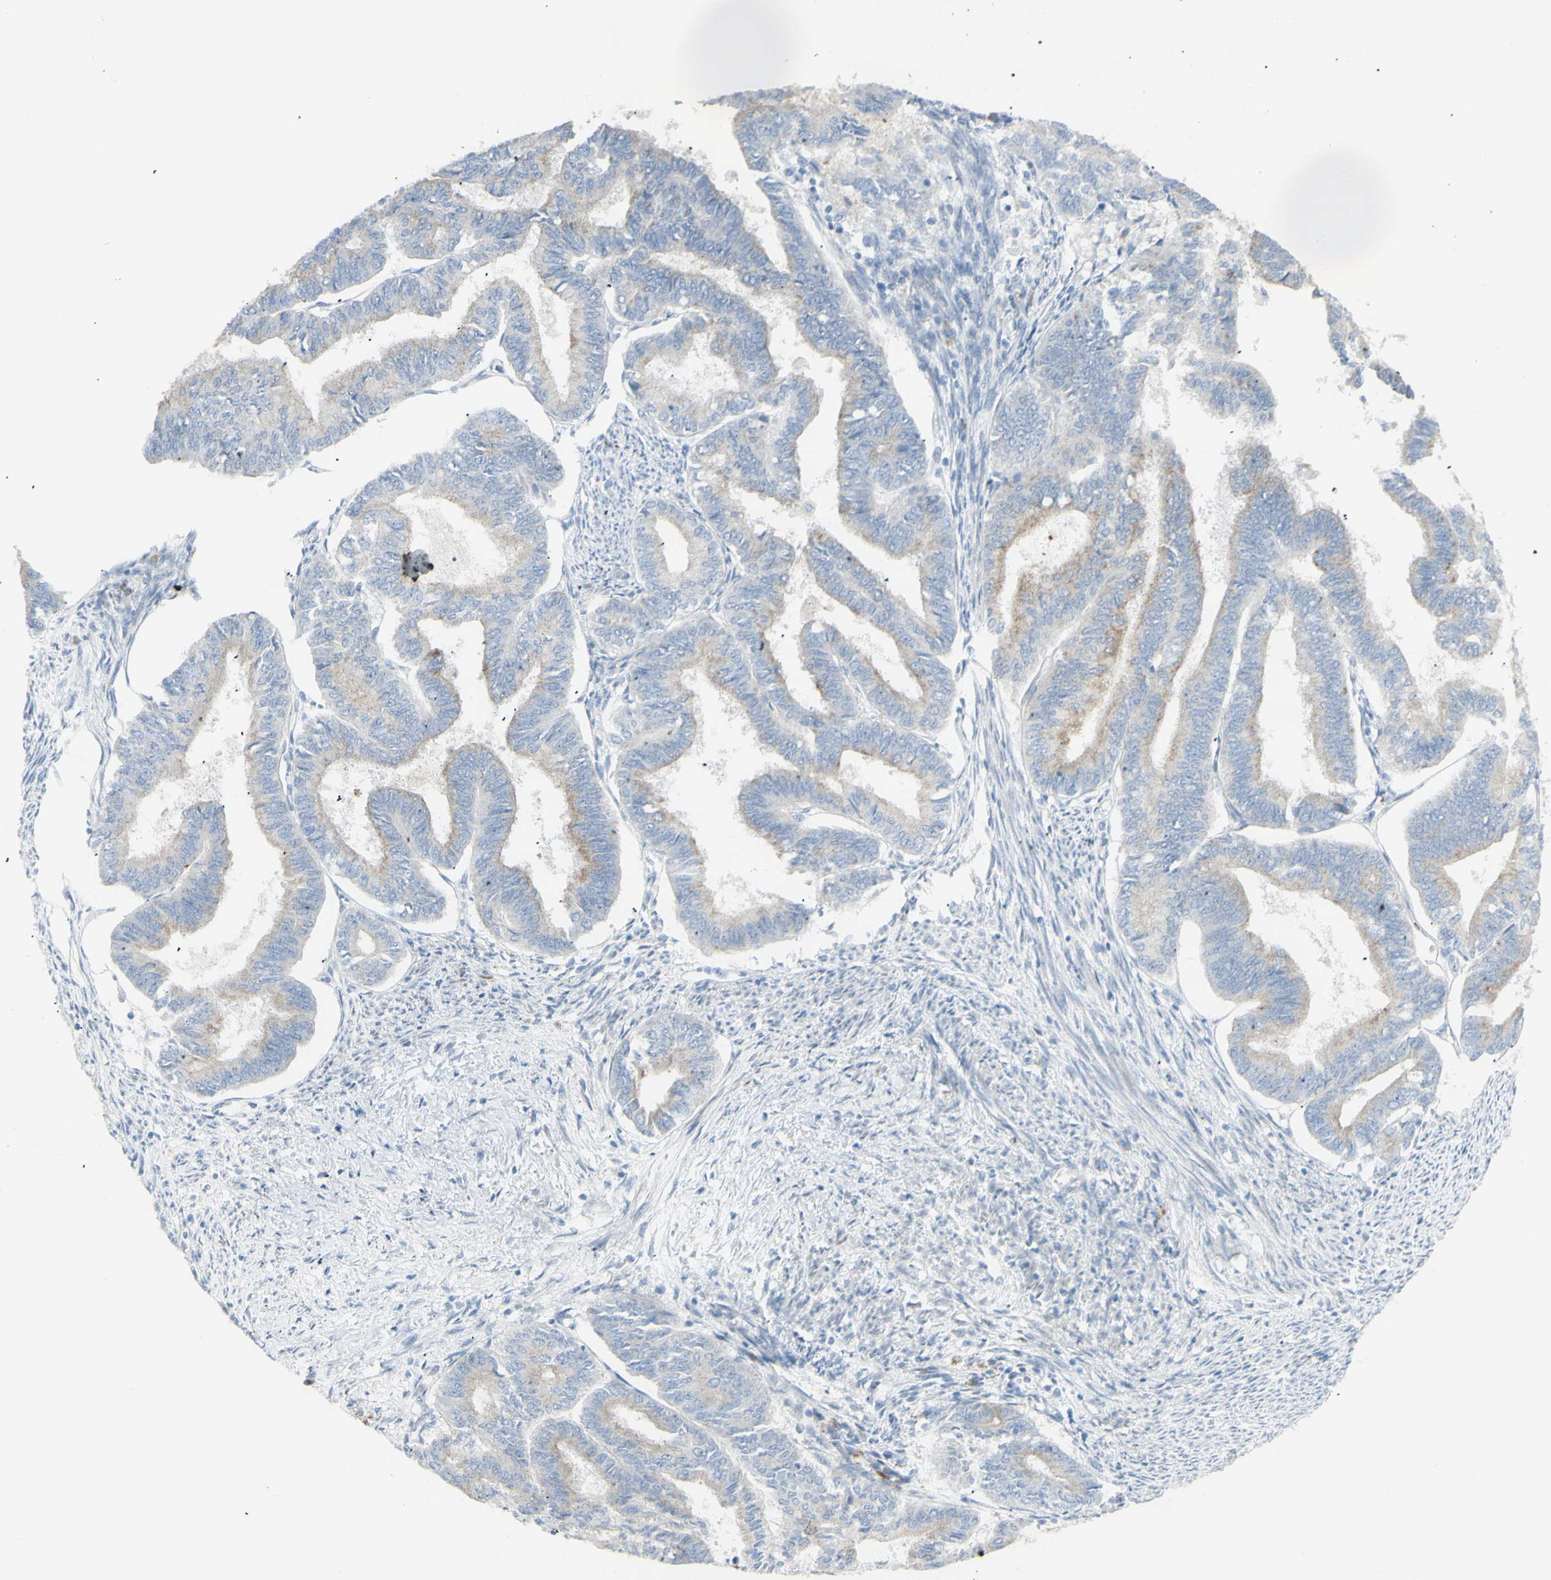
{"staining": {"intensity": "moderate", "quantity": "25%-75%", "location": "cytoplasmic/membranous"}, "tissue": "endometrial cancer", "cell_type": "Tumor cells", "image_type": "cancer", "snomed": [{"axis": "morphology", "description": "Adenocarcinoma, NOS"}, {"axis": "topography", "description": "Endometrium"}], "caption": "An IHC micrograph of neoplastic tissue is shown. Protein staining in brown labels moderate cytoplasmic/membranous positivity in endometrial cancer (adenocarcinoma) within tumor cells.", "gene": "NDST4", "patient": {"sex": "female", "age": 86}}